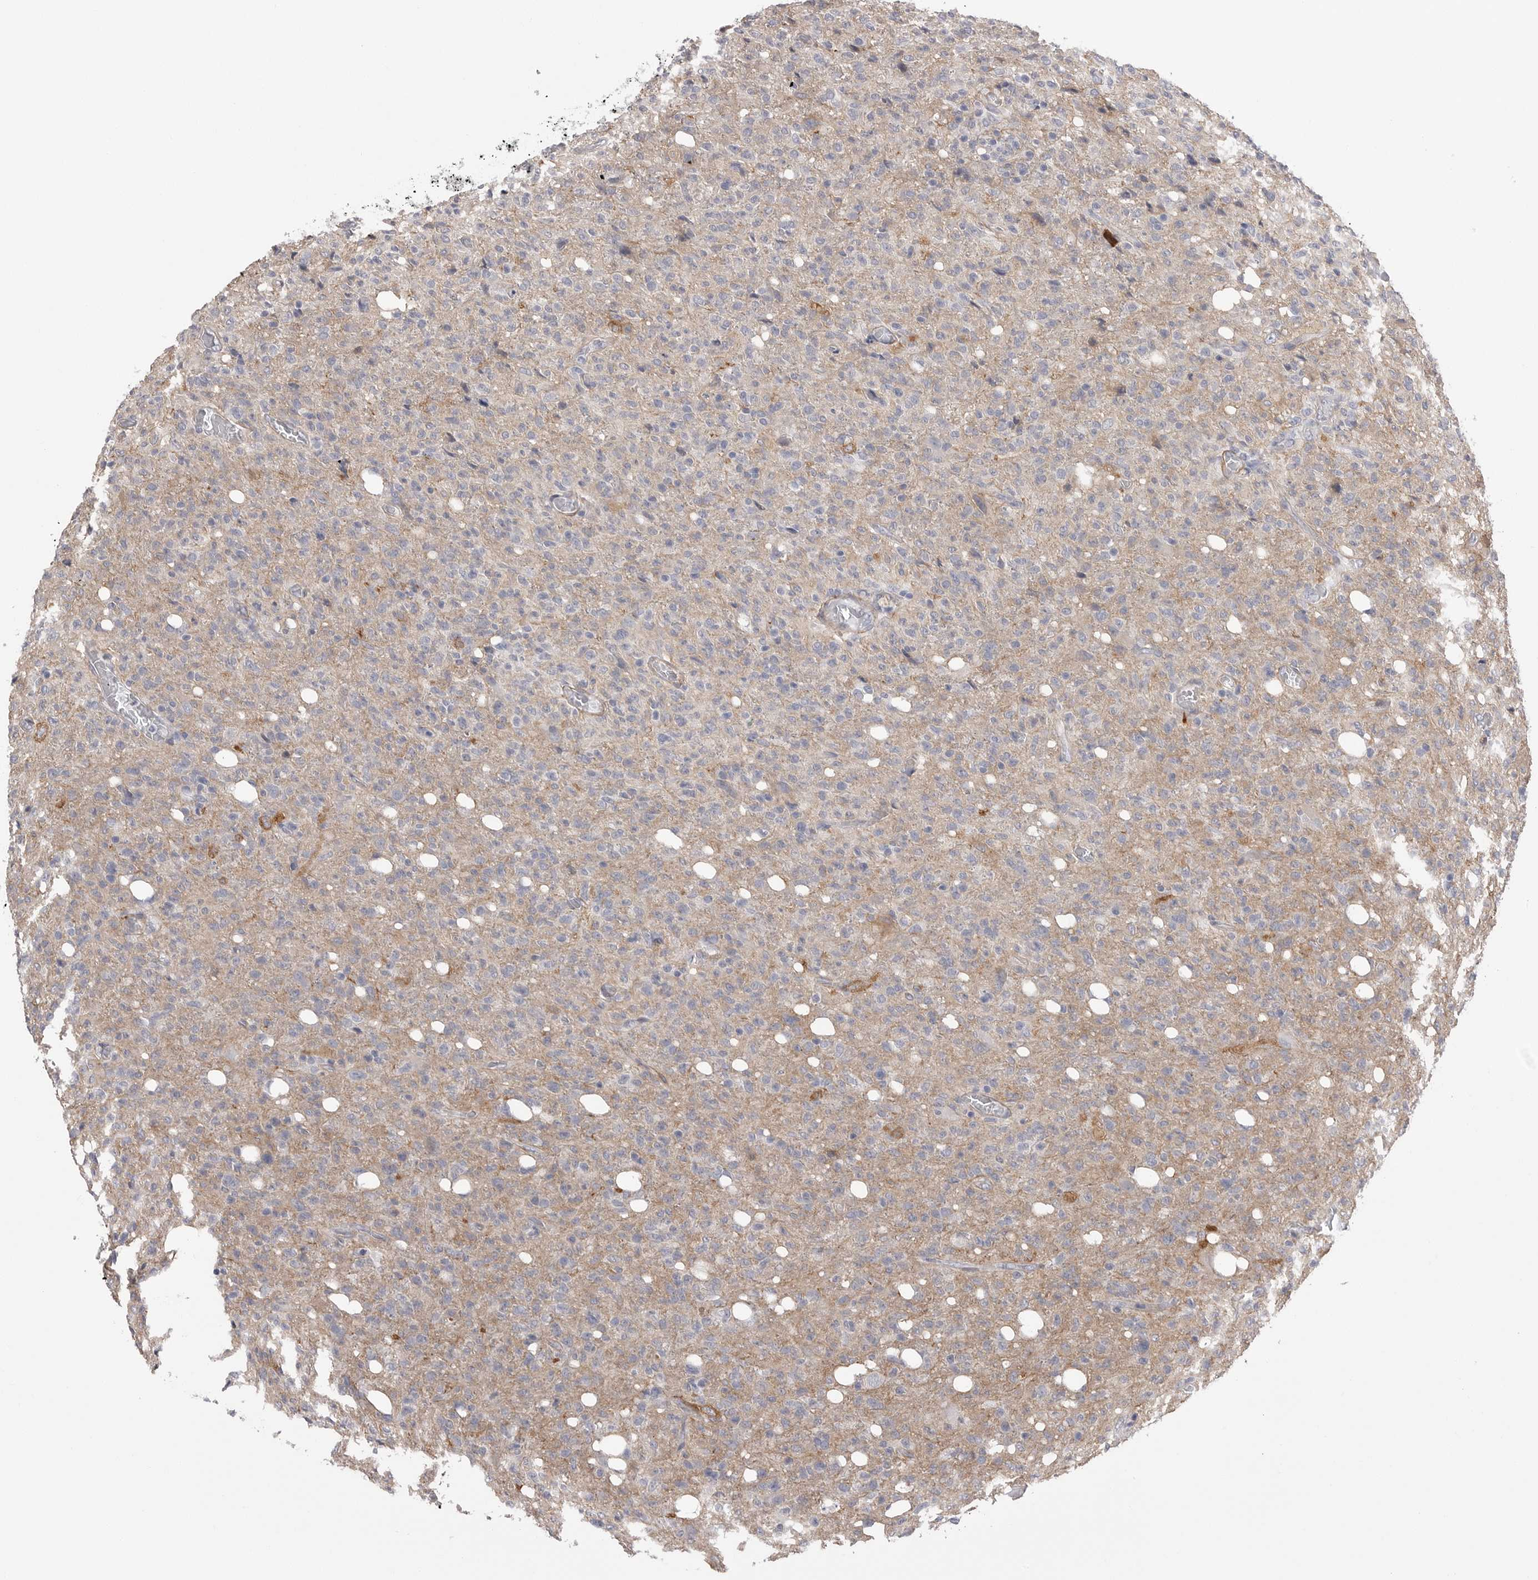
{"staining": {"intensity": "negative", "quantity": "none", "location": "none"}, "tissue": "glioma", "cell_type": "Tumor cells", "image_type": "cancer", "snomed": [{"axis": "morphology", "description": "Glioma, malignant, High grade"}, {"axis": "topography", "description": "Brain"}], "caption": "The micrograph displays no significant staining in tumor cells of malignant high-grade glioma.", "gene": "AKAP12", "patient": {"sex": "female", "age": 57}}